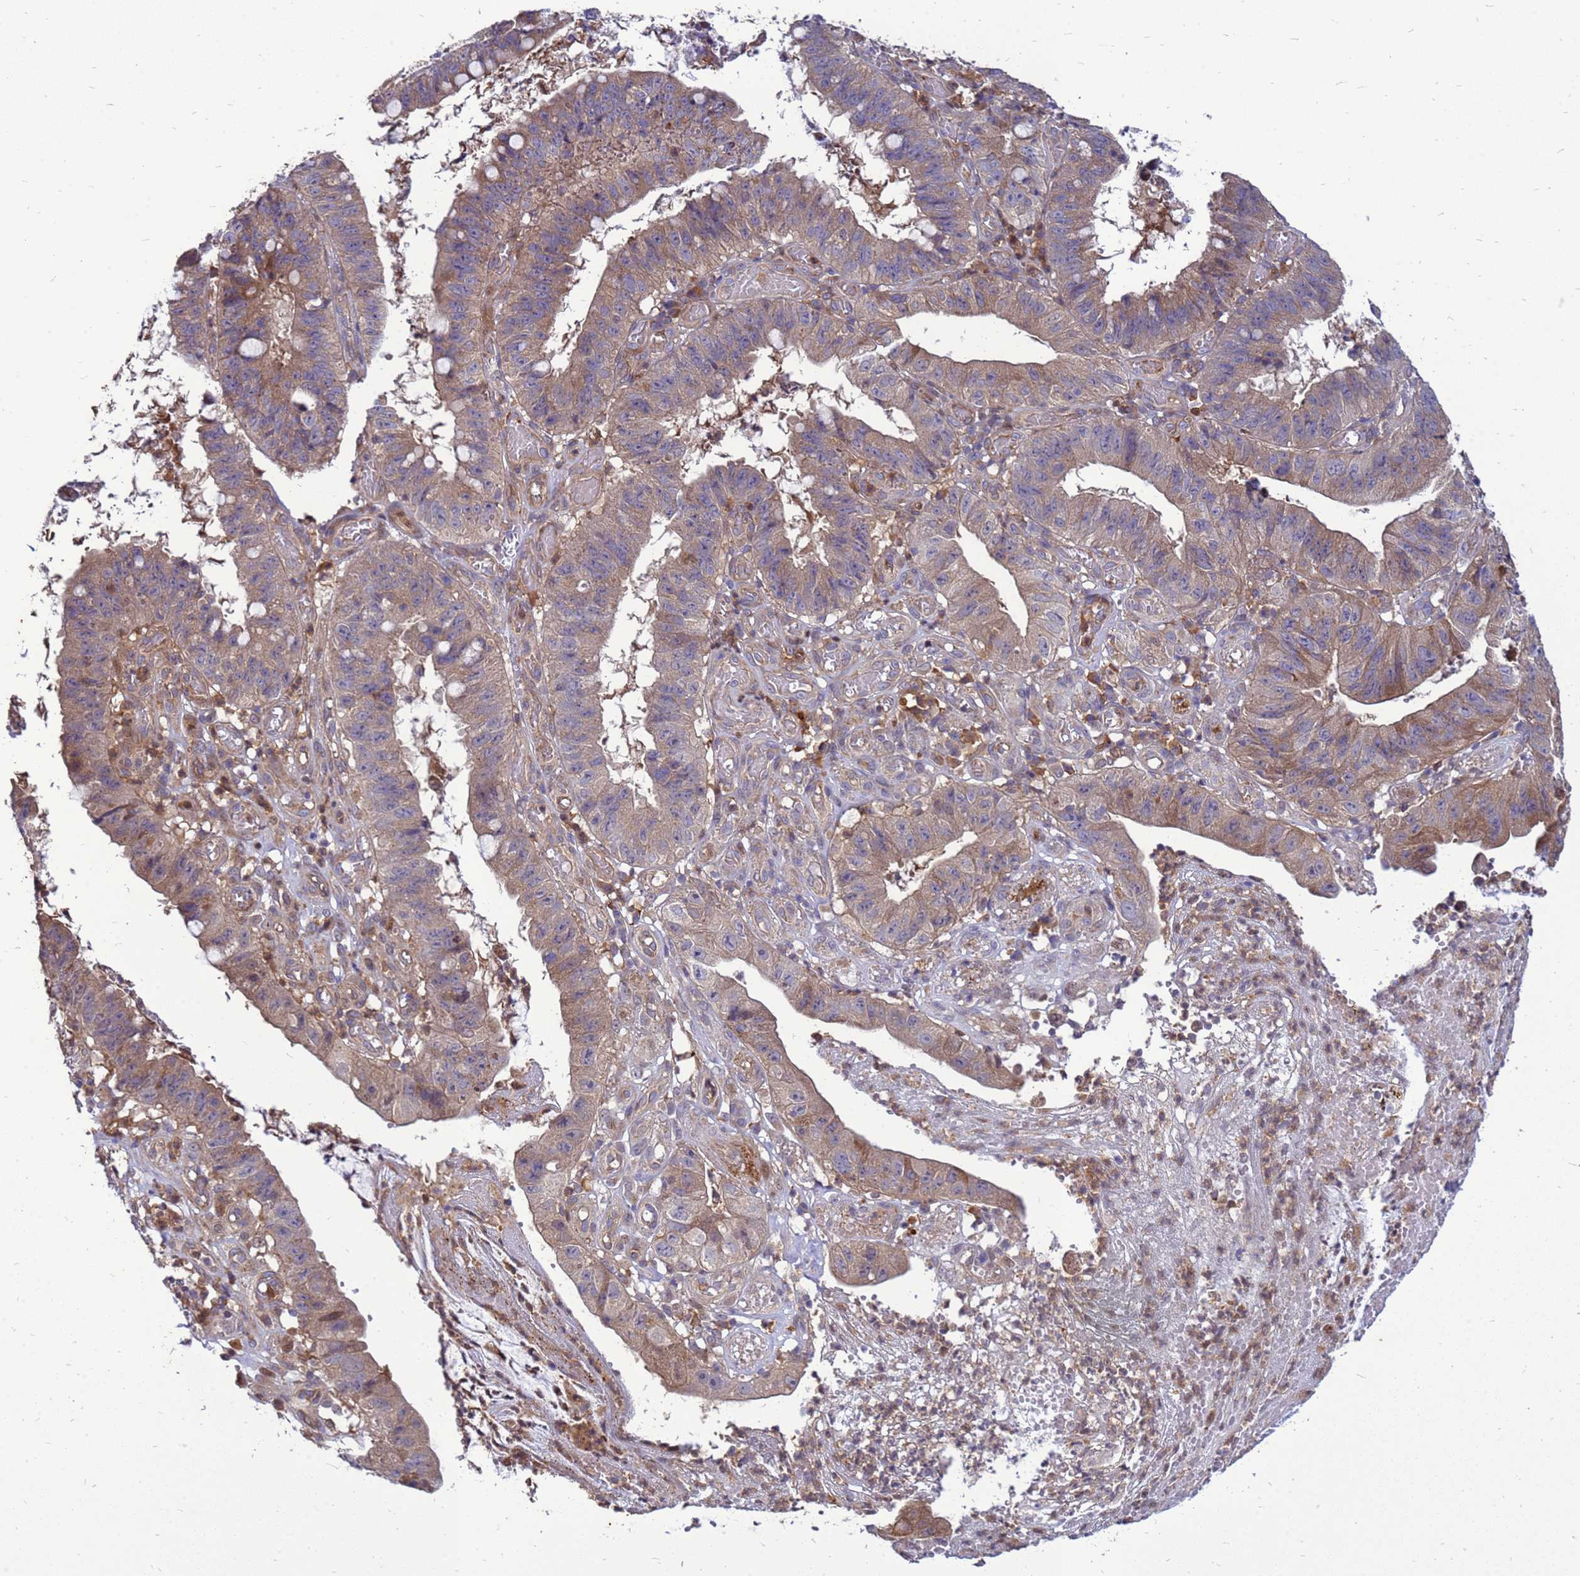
{"staining": {"intensity": "weak", "quantity": ">75%", "location": "cytoplasmic/membranous"}, "tissue": "stomach cancer", "cell_type": "Tumor cells", "image_type": "cancer", "snomed": [{"axis": "morphology", "description": "Adenocarcinoma, NOS"}, {"axis": "topography", "description": "Stomach"}], "caption": "Stomach adenocarcinoma stained with a protein marker exhibits weak staining in tumor cells.", "gene": "RNF215", "patient": {"sex": "male", "age": 59}}